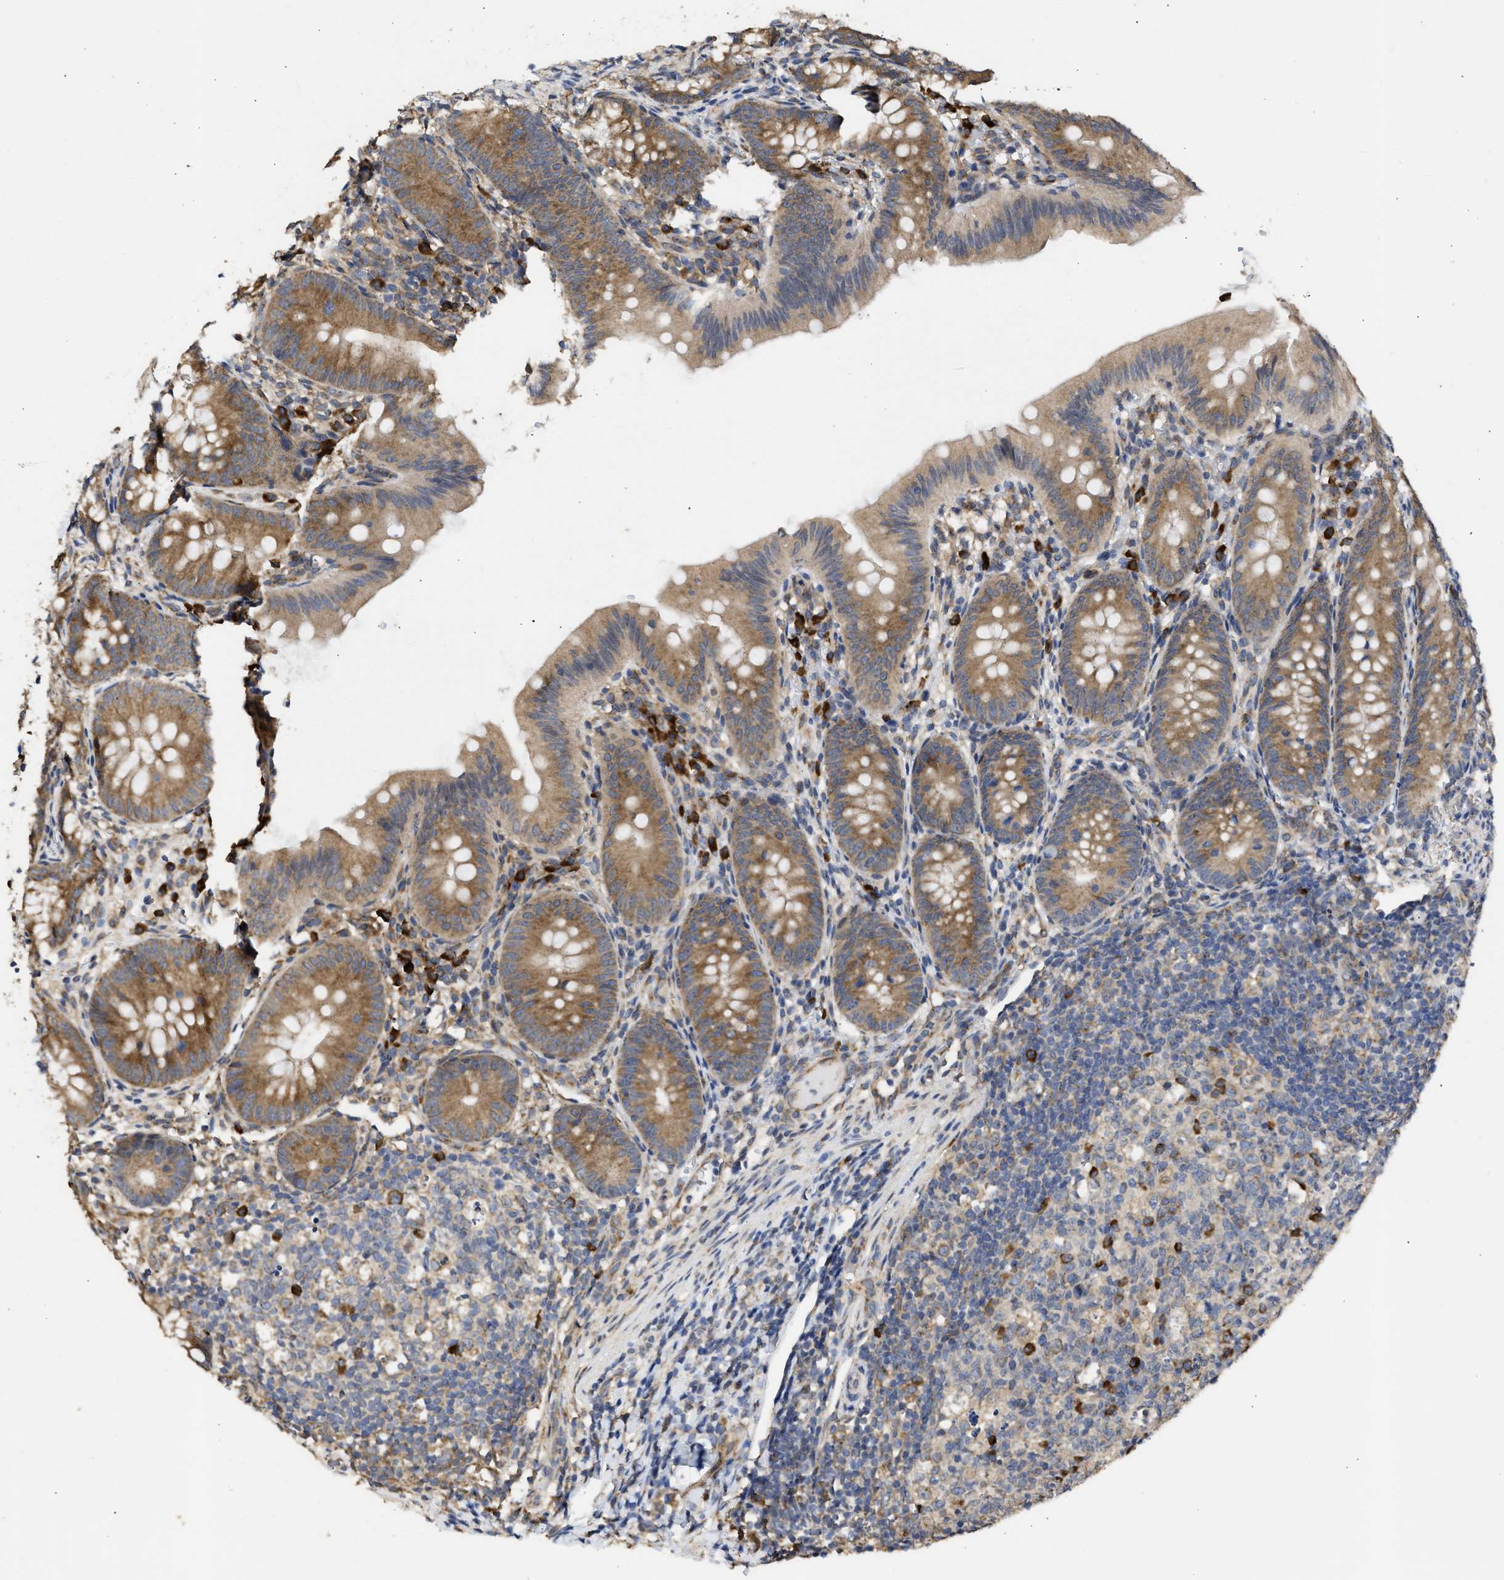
{"staining": {"intensity": "moderate", "quantity": ">75%", "location": "cytoplasmic/membranous"}, "tissue": "appendix", "cell_type": "Glandular cells", "image_type": "normal", "snomed": [{"axis": "morphology", "description": "Normal tissue, NOS"}, {"axis": "topography", "description": "Appendix"}], "caption": "This micrograph exhibits unremarkable appendix stained with immunohistochemistry (IHC) to label a protein in brown. The cytoplasmic/membranous of glandular cells show moderate positivity for the protein. Nuclei are counter-stained blue.", "gene": "DNAJC1", "patient": {"sex": "male", "age": 1}}